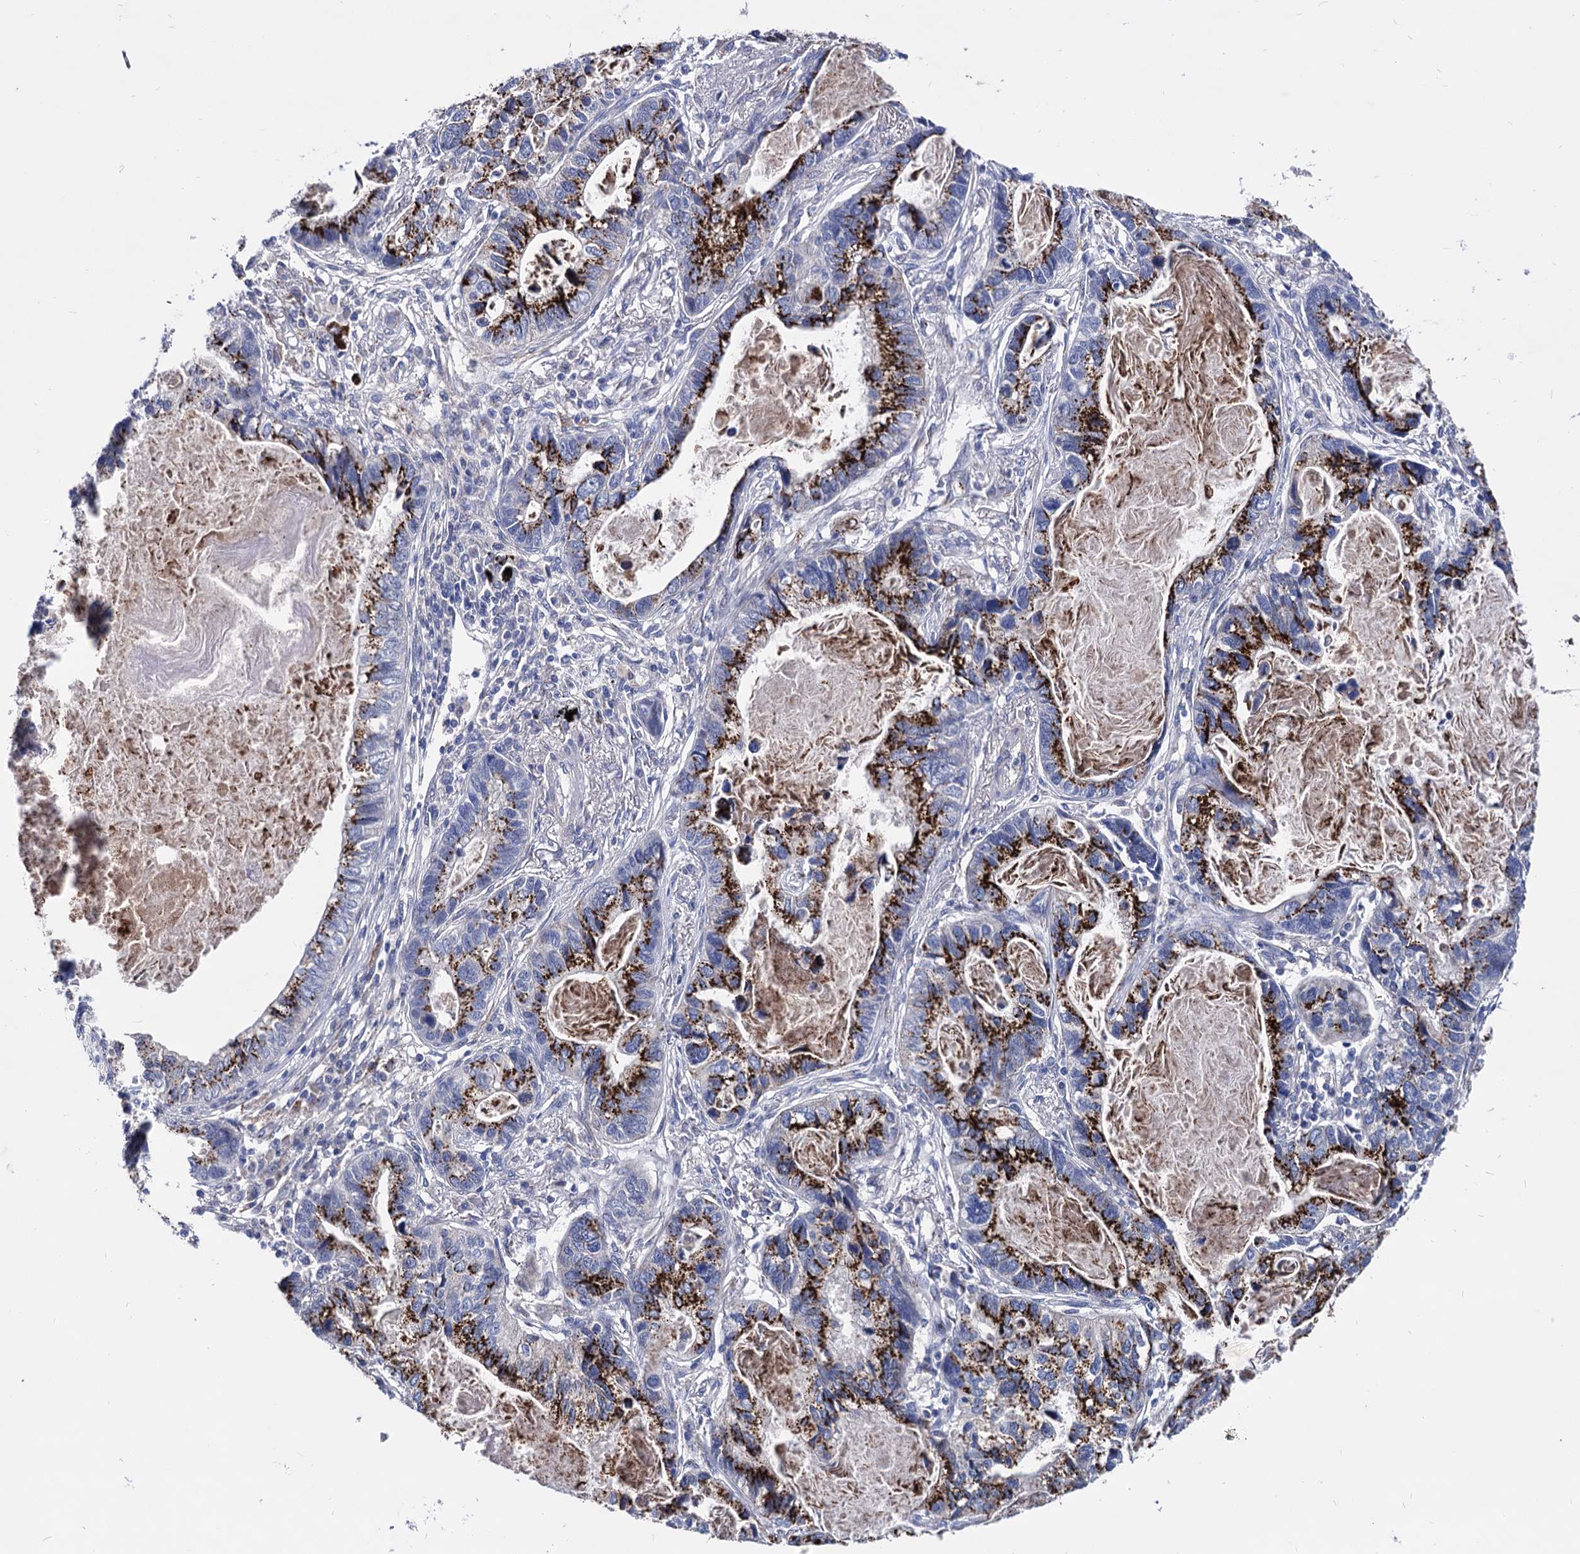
{"staining": {"intensity": "strong", "quantity": ">75%", "location": "cytoplasmic/membranous"}, "tissue": "lung cancer", "cell_type": "Tumor cells", "image_type": "cancer", "snomed": [{"axis": "morphology", "description": "Adenocarcinoma, NOS"}, {"axis": "topography", "description": "Lung"}], "caption": "Human lung adenocarcinoma stained with a brown dye displays strong cytoplasmic/membranous positive staining in approximately >75% of tumor cells.", "gene": "ESD", "patient": {"sex": "male", "age": 67}}